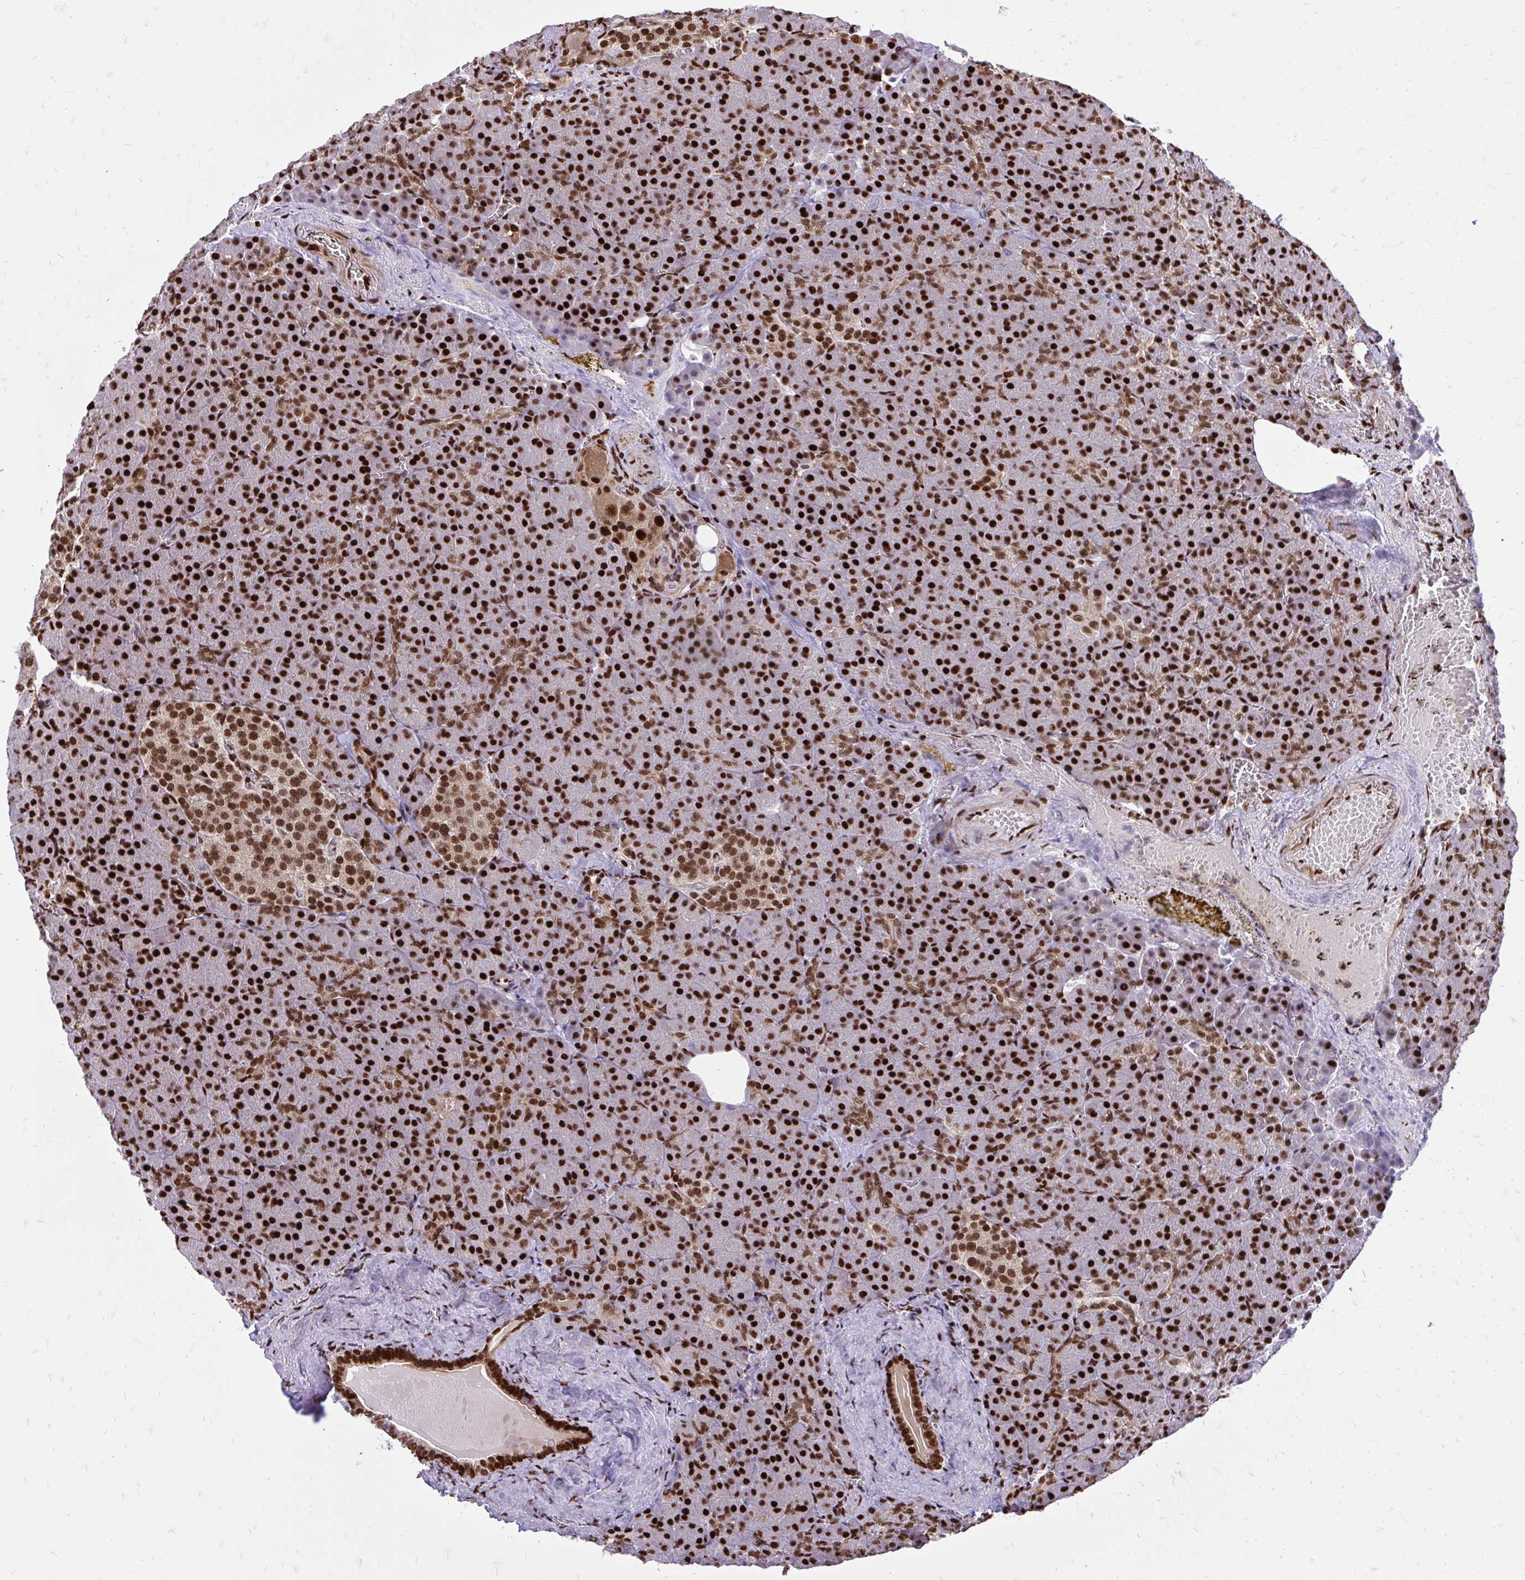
{"staining": {"intensity": "strong", "quantity": ">75%", "location": "nuclear"}, "tissue": "pancreas", "cell_type": "Exocrine glandular cells", "image_type": "normal", "snomed": [{"axis": "morphology", "description": "Normal tissue, NOS"}, {"axis": "topography", "description": "Pancreas"}], "caption": "Pancreas was stained to show a protein in brown. There is high levels of strong nuclear staining in about >75% of exocrine glandular cells.", "gene": "TBL1Y", "patient": {"sex": "female", "age": 74}}